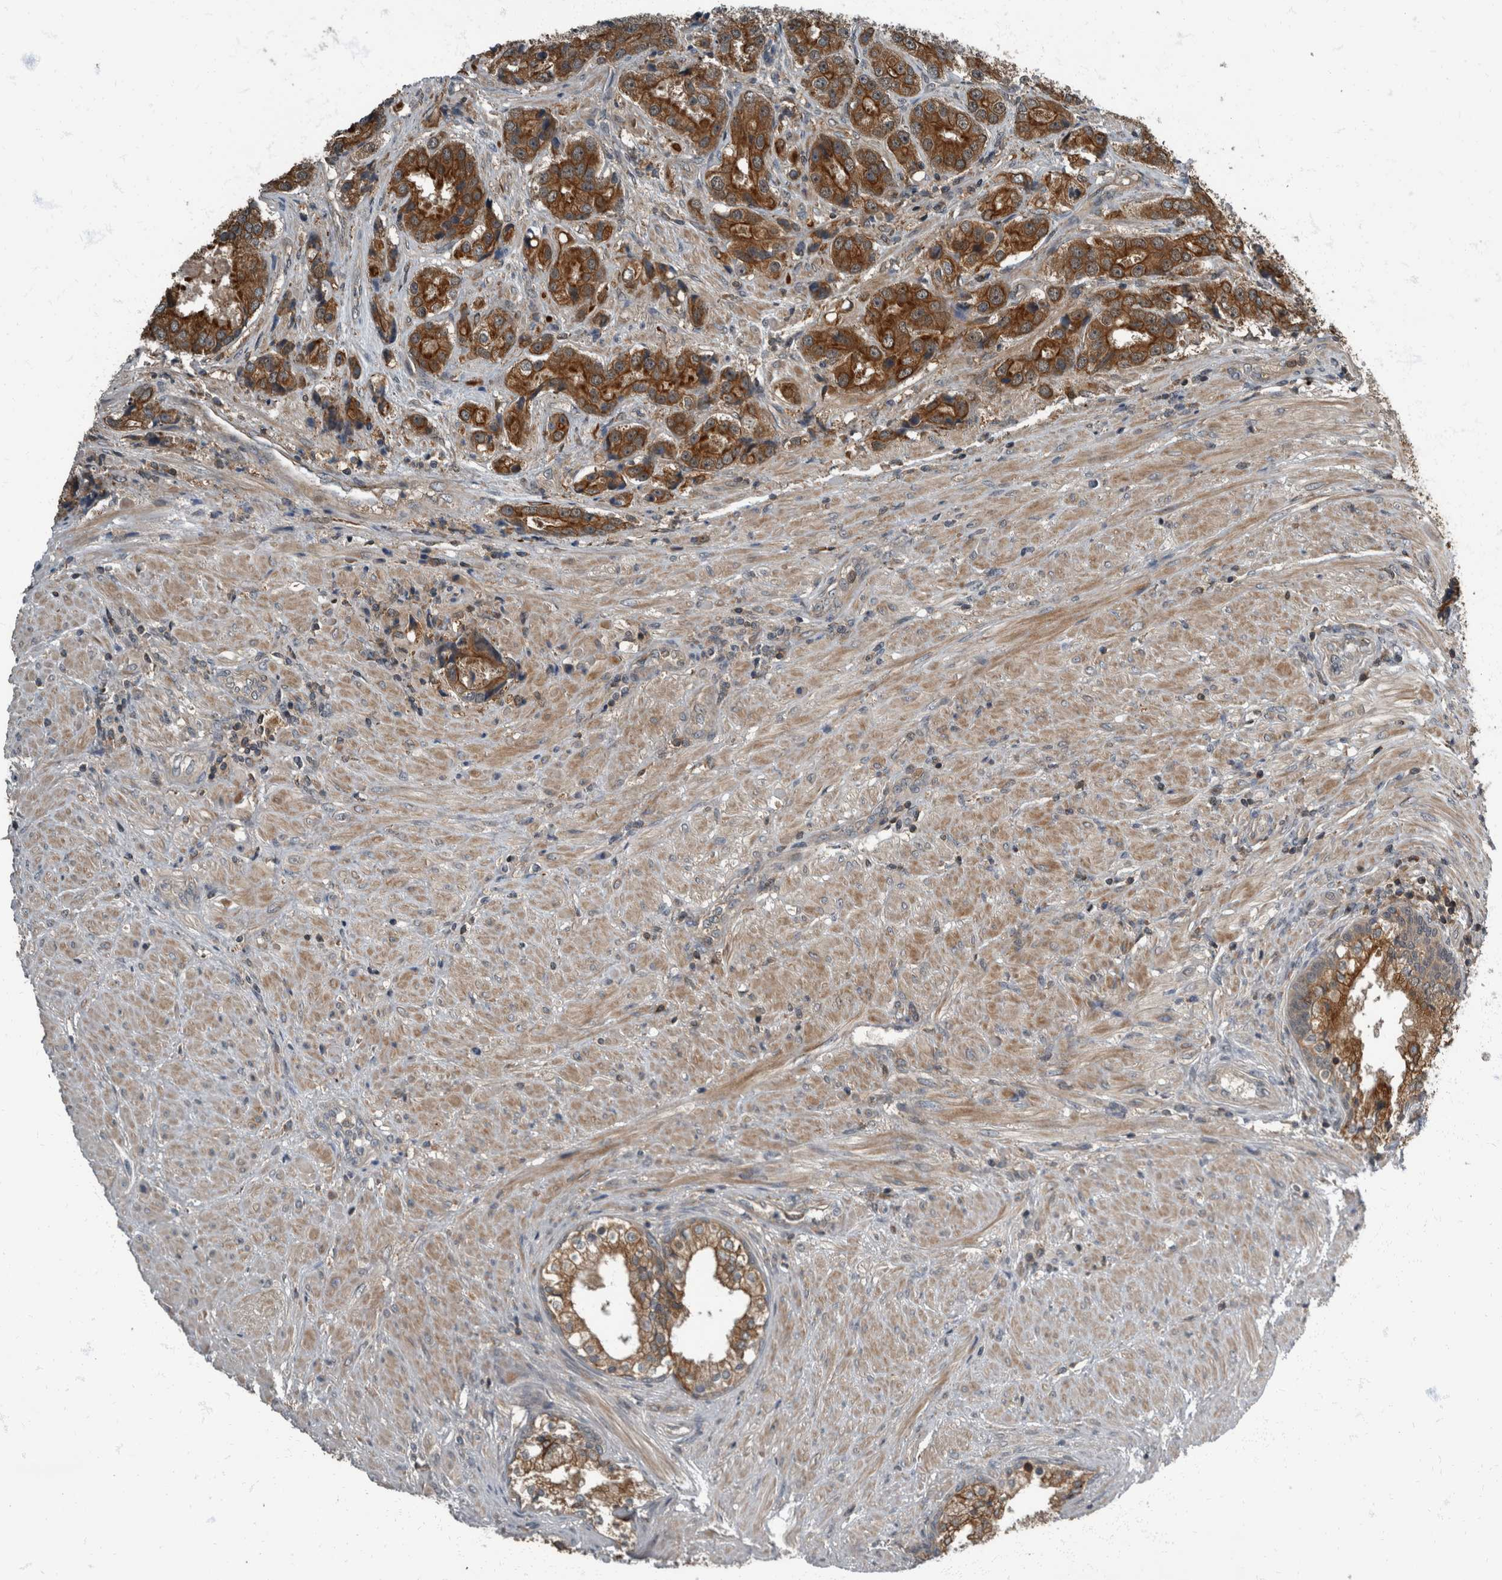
{"staining": {"intensity": "strong", "quantity": ">75%", "location": "cytoplasmic/membranous"}, "tissue": "prostate cancer", "cell_type": "Tumor cells", "image_type": "cancer", "snomed": [{"axis": "morphology", "description": "Adenocarcinoma, High grade"}, {"axis": "topography", "description": "Prostate"}], "caption": "Prostate cancer (high-grade adenocarcinoma) stained with DAB (3,3'-diaminobenzidine) immunohistochemistry (IHC) demonstrates high levels of strong cytoplasmic/membranous positivity in approximately >75% of tumor cells. The staining is performed using DAB brown chromogen to label protein expression. The nuclei are counter-stained blue using hematoxylin.", "gene": "RABGGTB", "patient": {"sex": "male", "age": 60}}